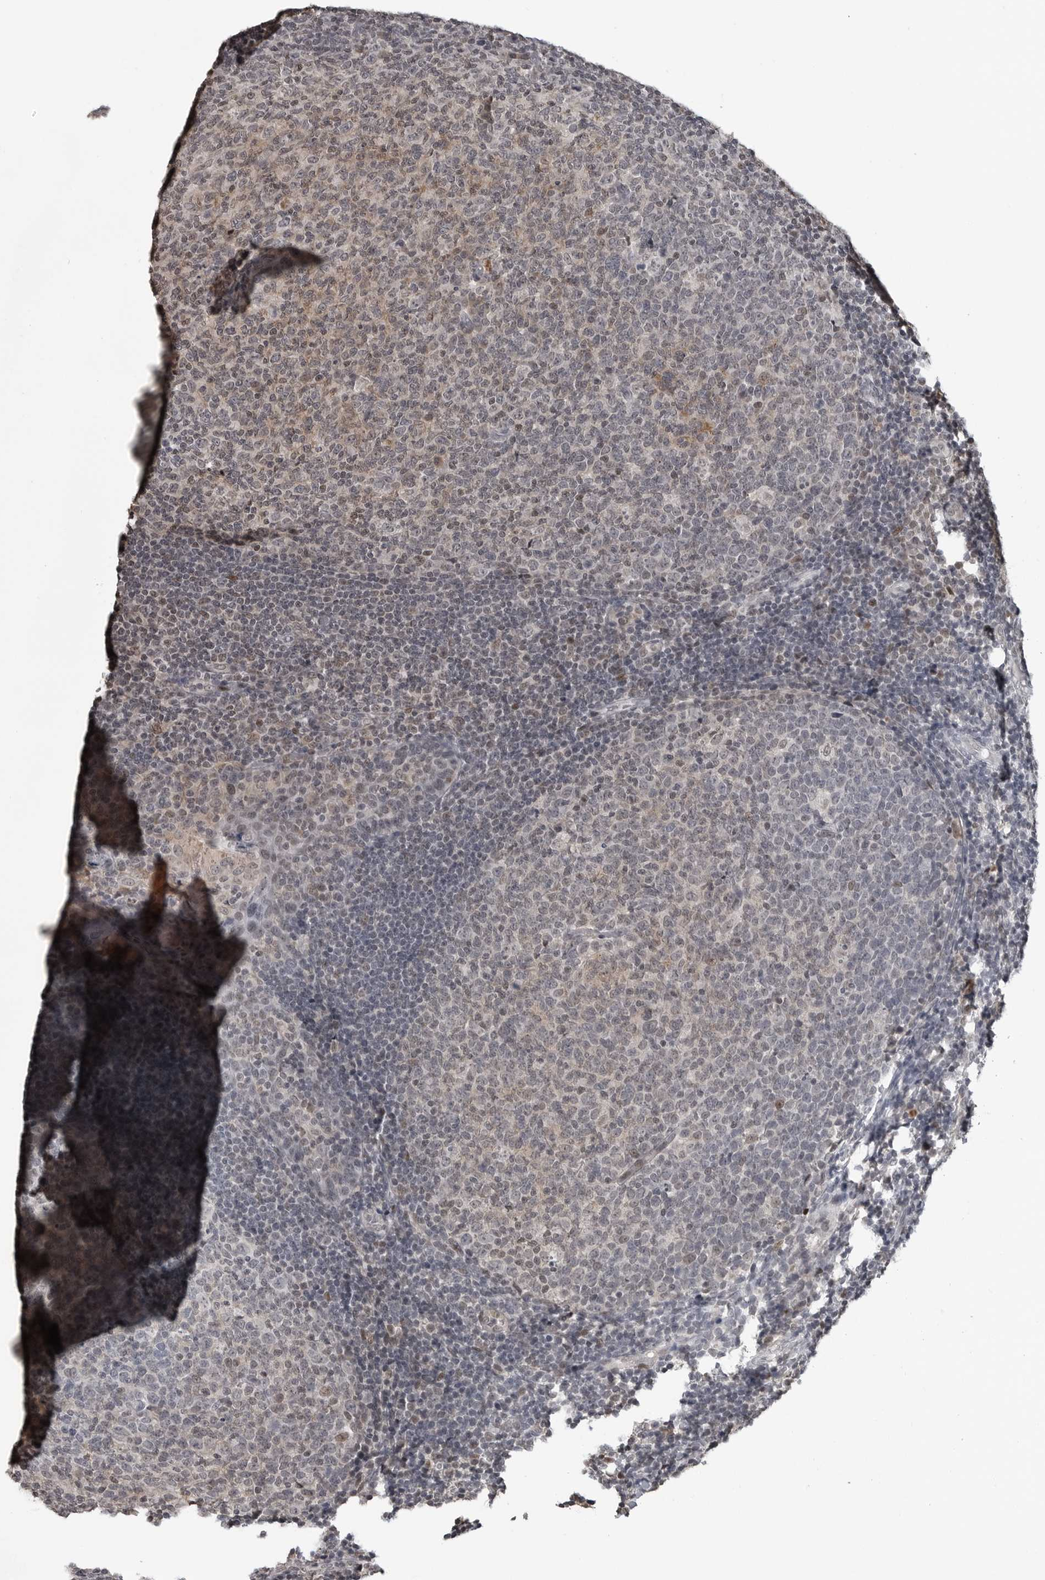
{"staining": {"intensity": "weak", "quantity": "<25%", "location": "nuclear"}, "tissue": "tonsil", "cell_type": "Germinal center cells", "image_type": "normal", "snomed": [{"axis": "morphology", "description": "Normal tissue, NOS"}, {"axis": "topography", "description": "Tonsil"}], "caption": "This is a histopathology image of IHC staining of benign tonsil, which shows no staining in germinal center cells. (Stains: DAB (3,3'-diaminobenzidine) immunohistochemistry with hematoxylin counter stain, Microscopy: brightfield microscopy at high magnification).", "gene": "C8orf58", "patient": {"sex": "female", "age": 19}}